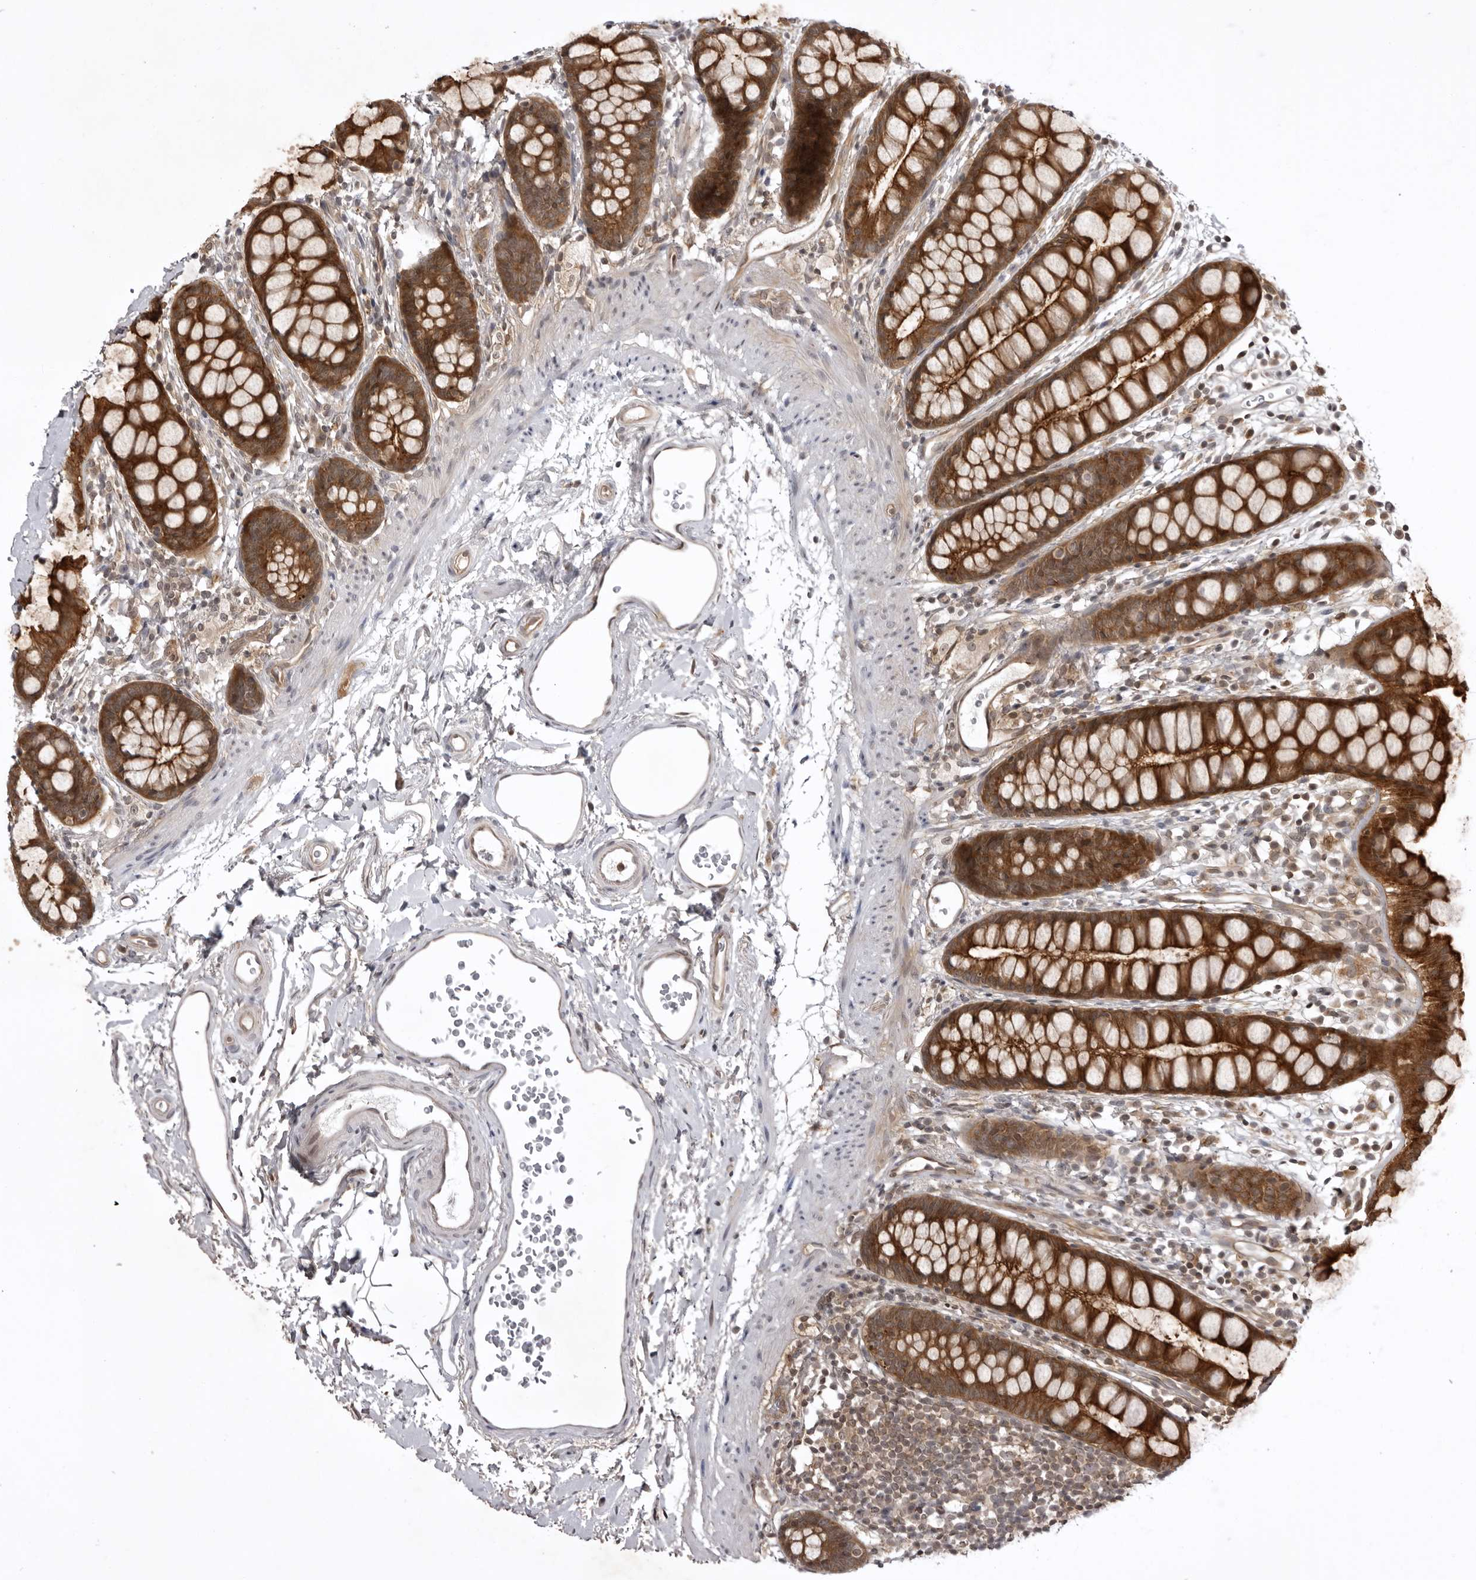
{"staining": {"intensity": "strong", "quantity": ">75%", "location": "cytoplasmic/membranous"}, "tissue": "rectum", "cell_type": "Glandular cells", "image_type": "normal", "snomed": [{"axis": "morphology", "description": "Normal tissue, NOS"}, {"axis": "topography", "description": "Rectum"}], "caption": "A brown stain highlights strong cytoplasmic/membranous positivity of a protein in glandular cells of unremarkable human rectum. (DAB = brown stain, brightfield microscopy at high magnification).", "gene": "USP43", "patient": {"sex": "female", "age": 65}}